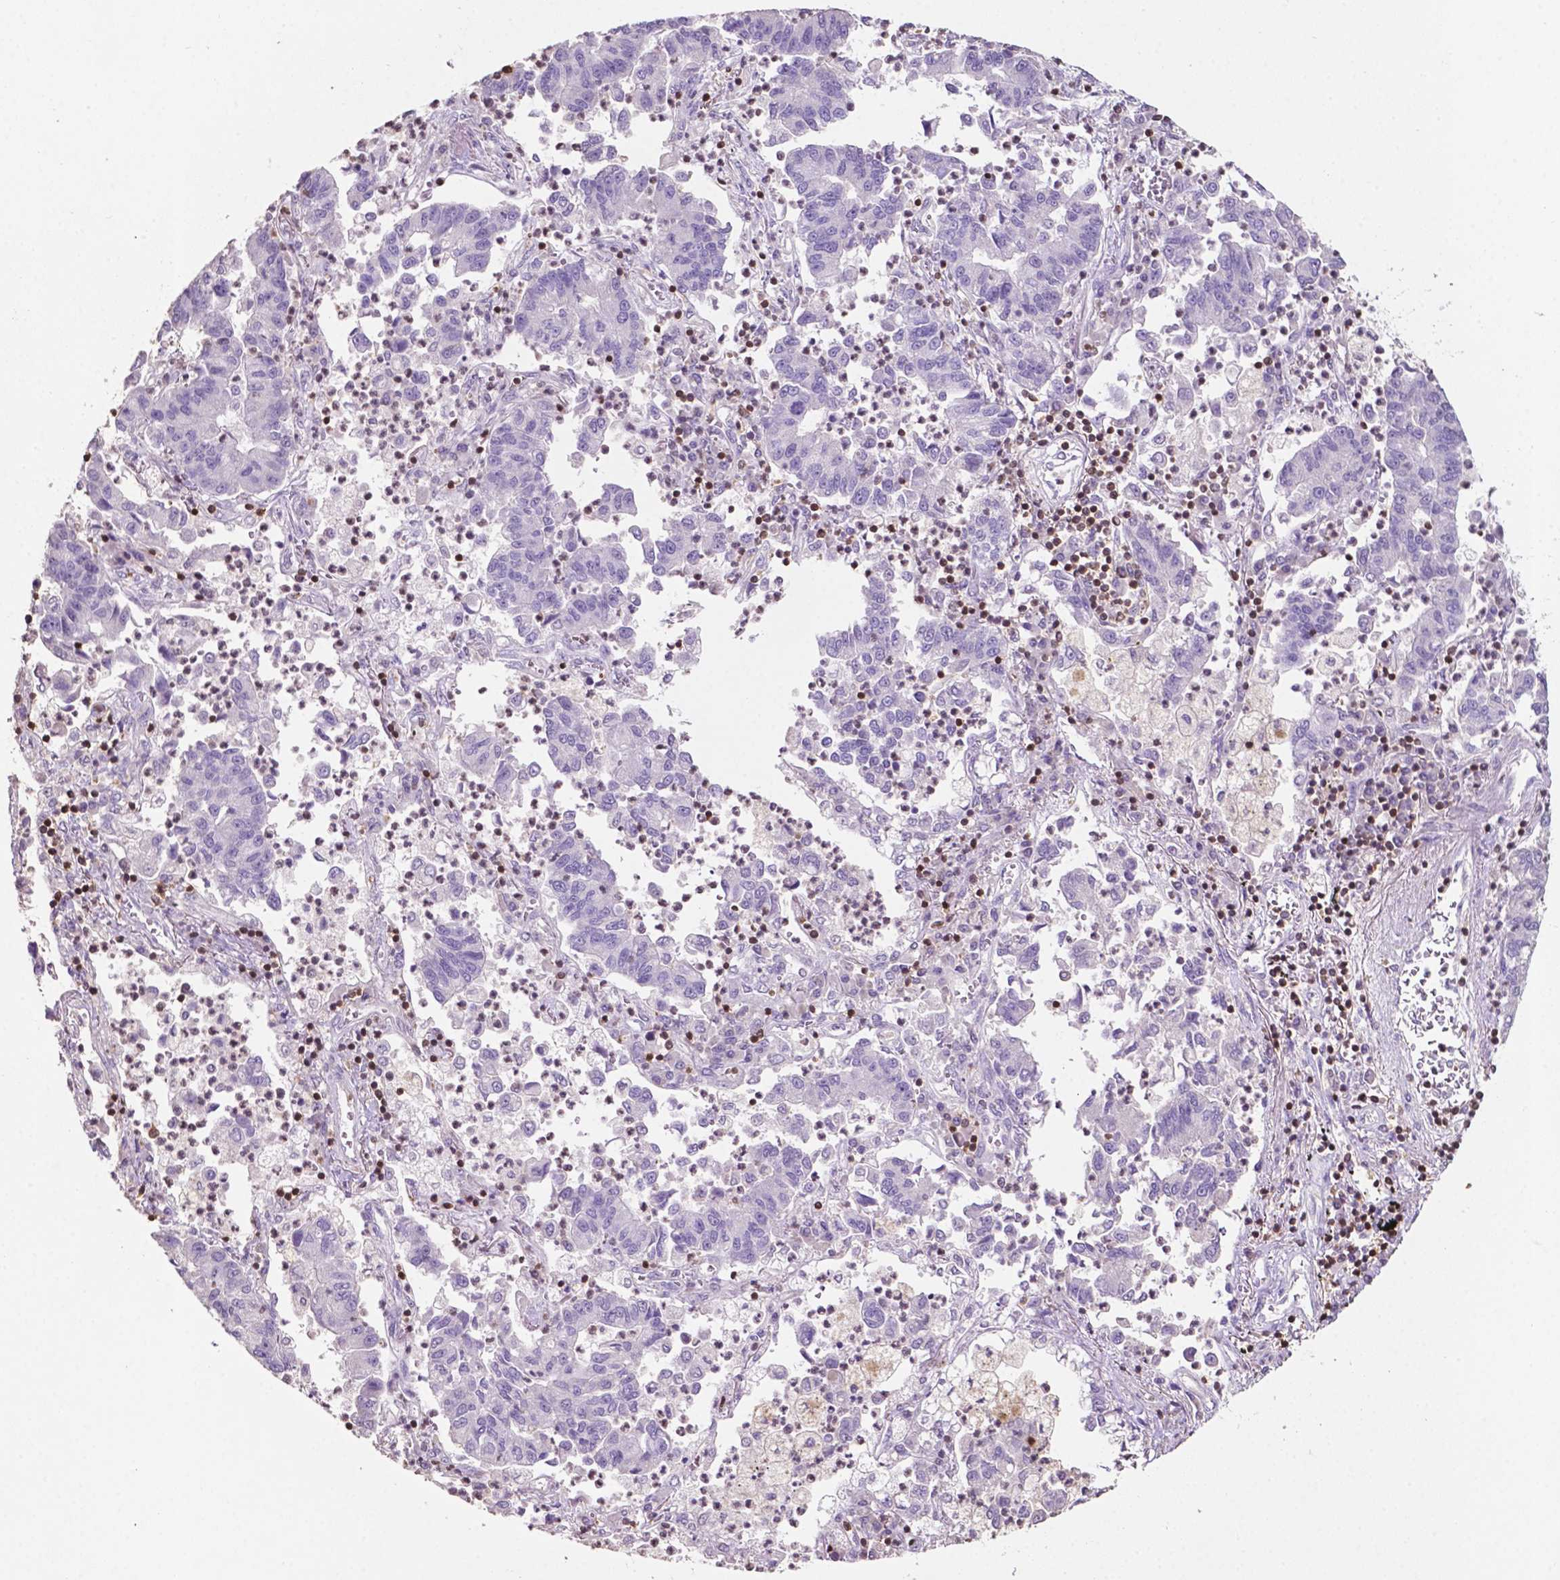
{"staining": {"intensity": "negative", "quantity": "none", "location": "none"}, "tissue": "lung cancer", "cell_type": "Tumor cells", "image_type": "cancer", "snomed": [{"axis": "morphology", "description": "Adenocarcinoma, NOS"}, {"axis": "topography", "description": "Lung"}], "caption": "The image demonstrates no staining of tumor cells in lung cancer.", "gene": "TBC1D10C", "patient": {"sex": "female", "age": 57}}